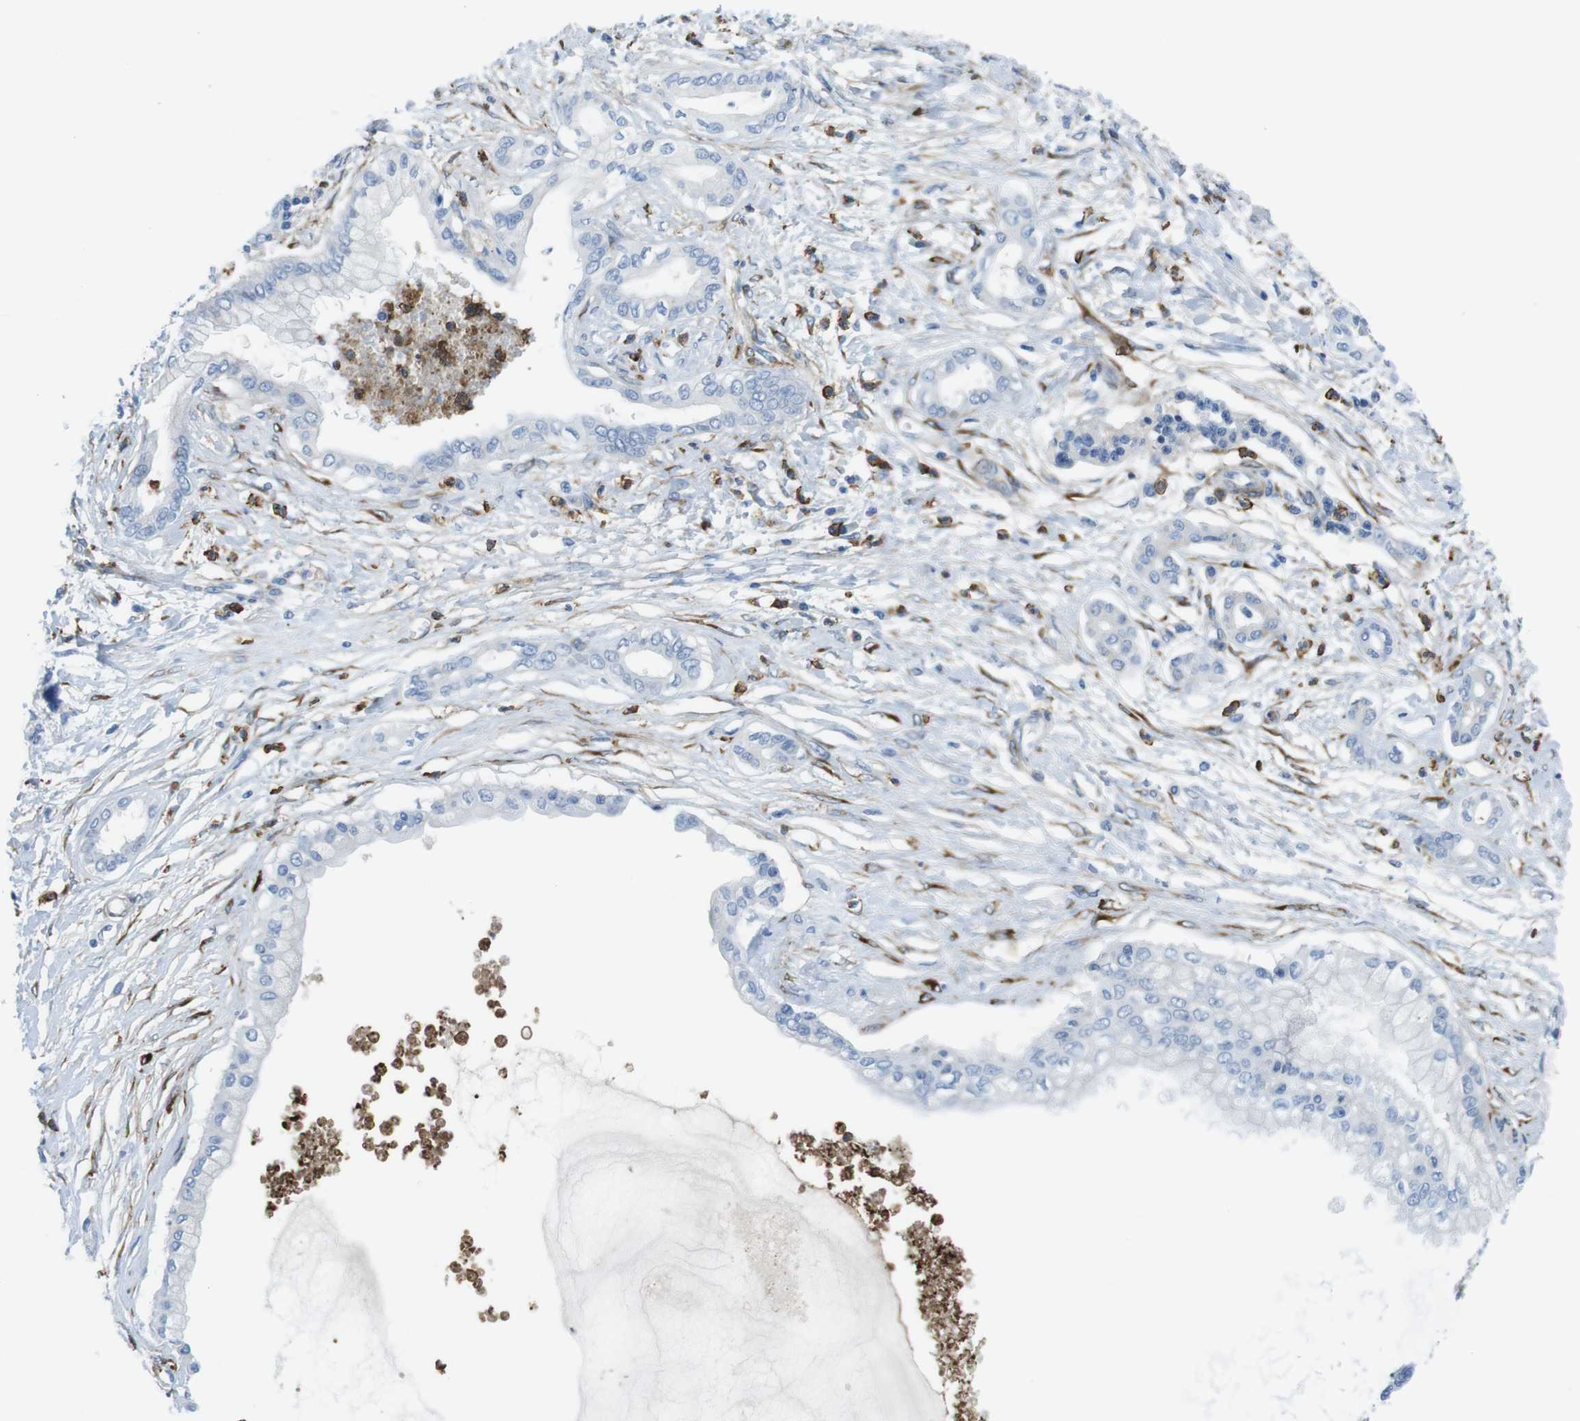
{"staining": {"intensity": "negative", "quantity": "none", "location": "none"}, "tissue": "pancreatic cancer", "cell_type": "Tumor cells", "image_type": "cancer", "snomed": [{"axis": "morphology", "description": "Adenocarcinoma, NOS"}, {"axis": "topography", "description": "Pancreas"}], "caption": "The histopathology image shows no significant expression in tumor cells of pancreatic adenocarcinoma.", "gene": "EMP2", "patient": {"sex": "male", "age": 56}}